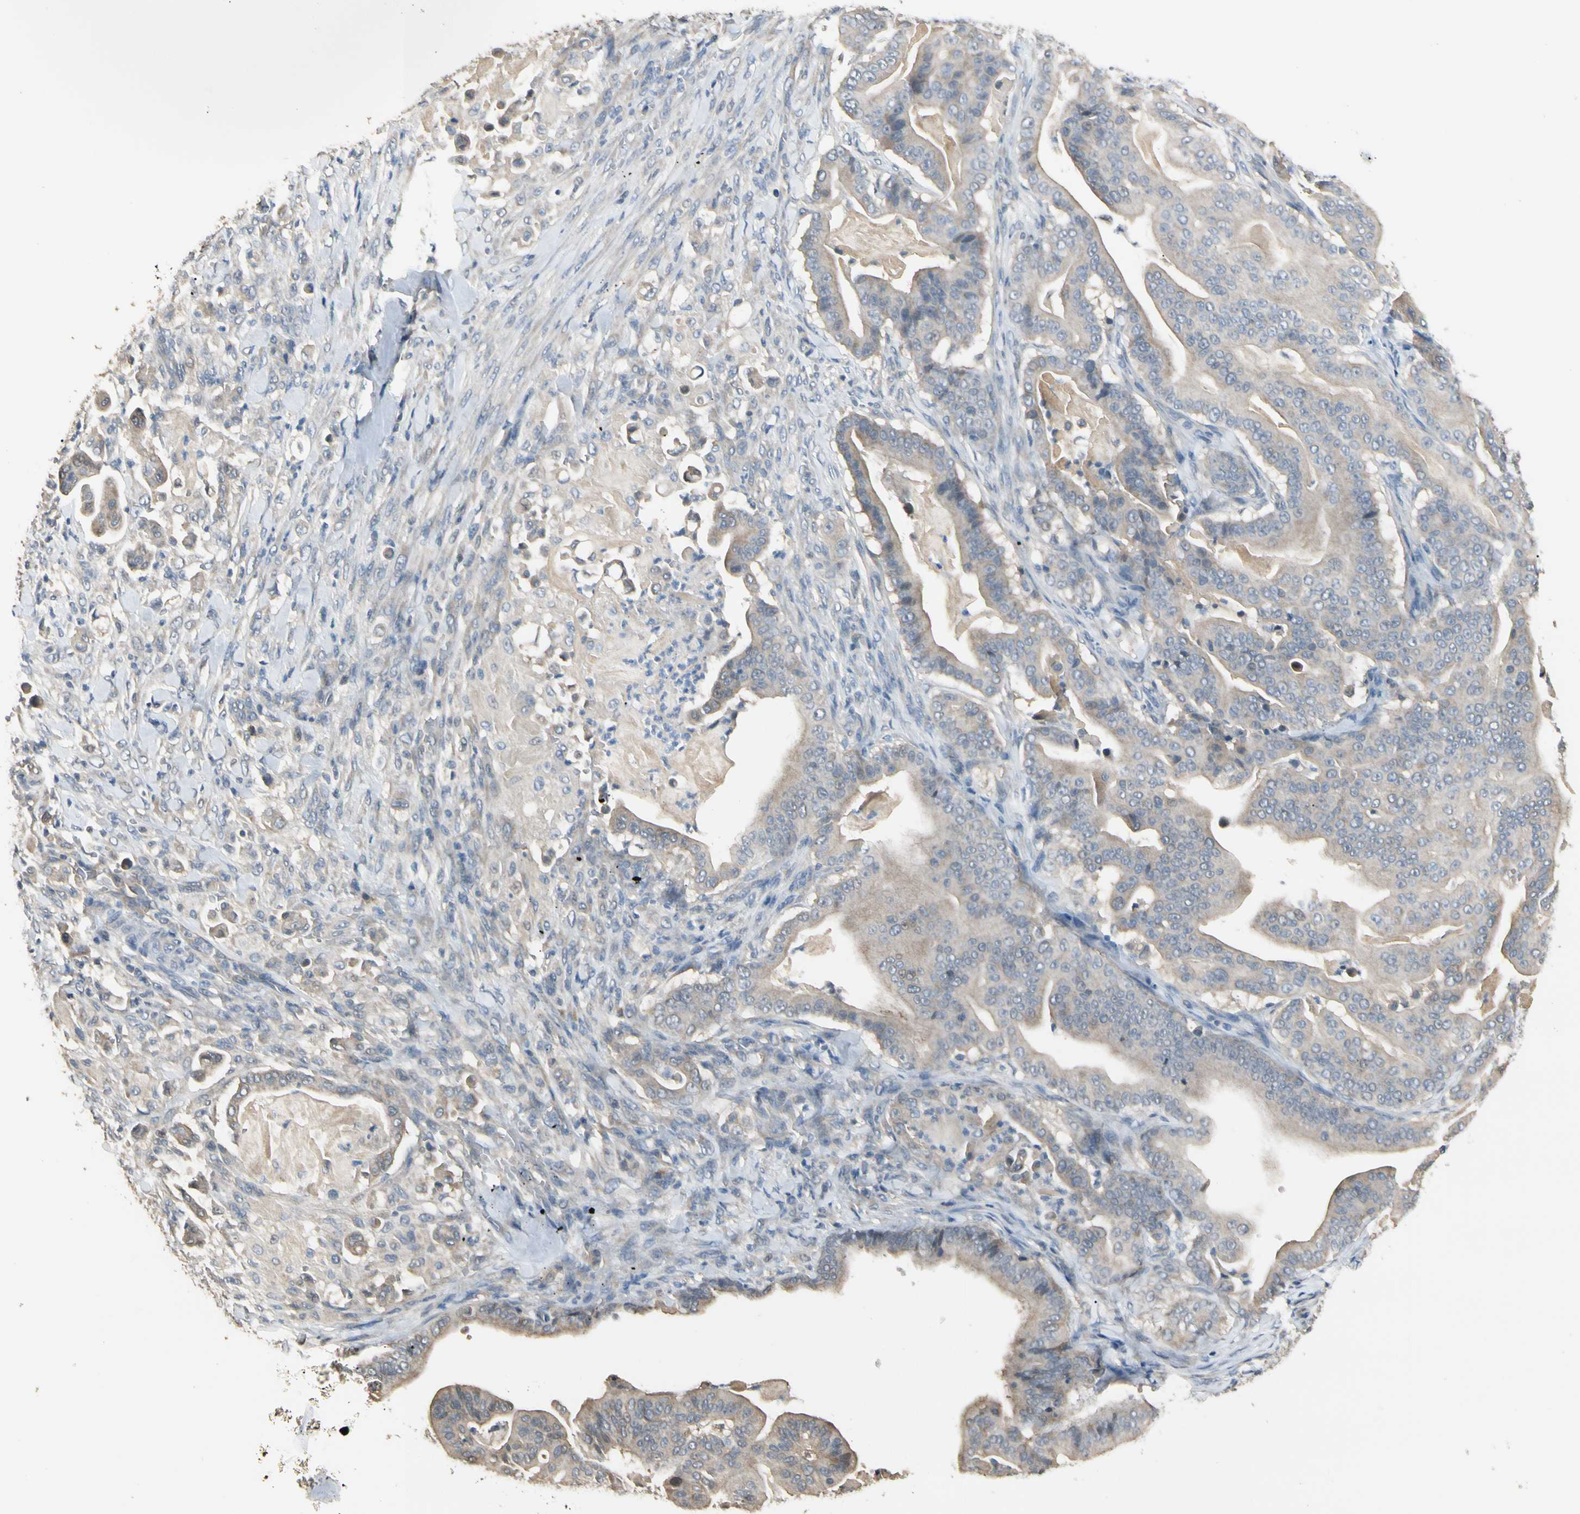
{"staining": {"intensity": "weak", "quantity": ">75%", "location": "cytoplasmic/membranous"}, "tissue": "pancreatic cancer", "cell_type": "Tumor cells", "image_type": "cancer", "snomed": [{"axis": "morphology", "description": "Adenocarcinoma, NOS"}, {"axis": "topography", "description": "Pancreas"}], "caption": "DAB (3,3'-diaminobenzidine) immunohistochemical staining of human pancreatic cancer (adenocarcinoma) reveals weak cytoplasmic/membranous protein expression in approximately >75% of tumor cells.", "gene": "GNE", "patient": {"sex": "male", "age": 63}}